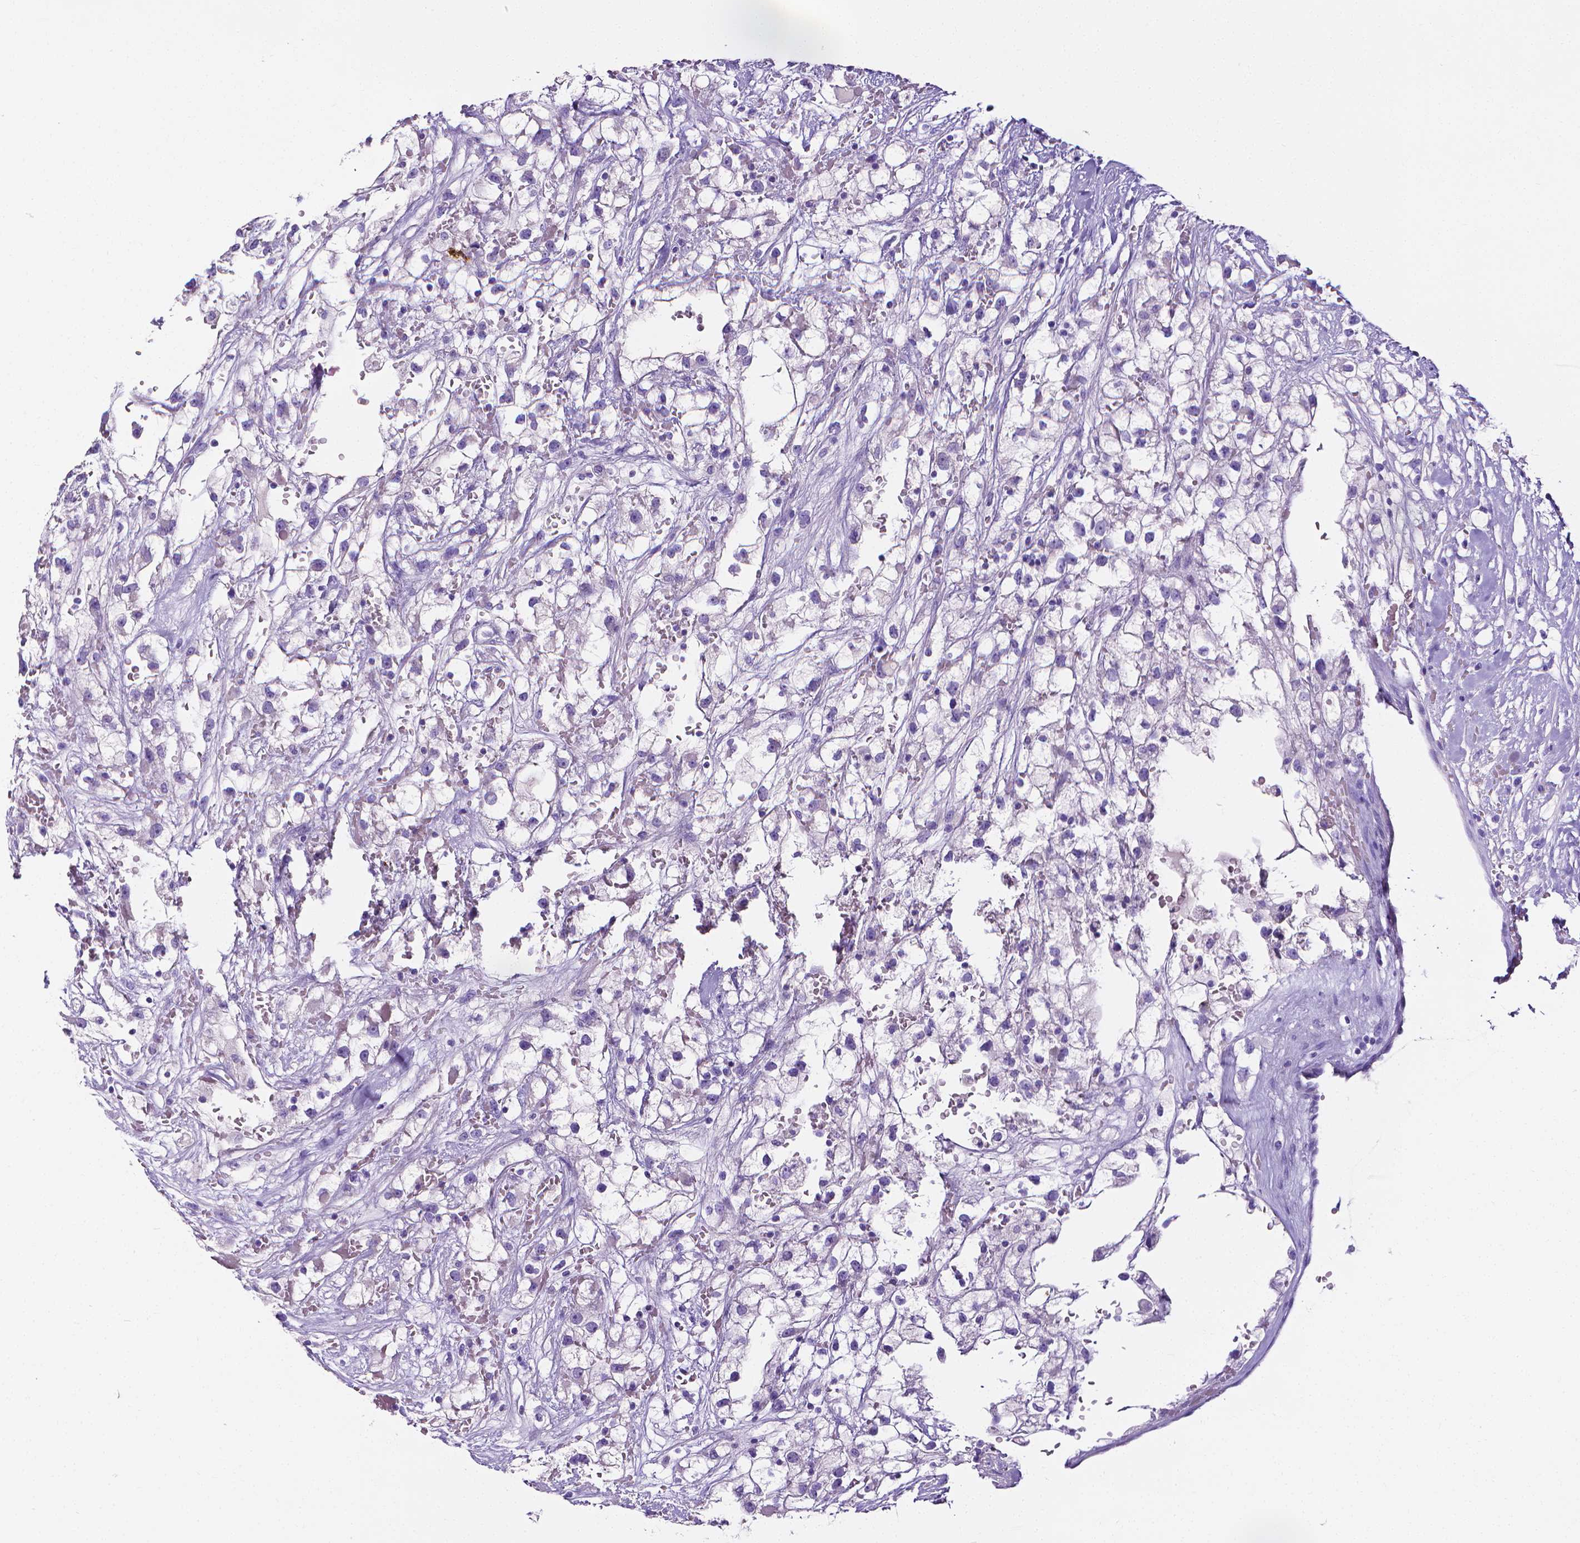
{"staining": {"intensity": "negative", "quantity": "none", "location": "none"}, "tissue": "renal cancer", "cell_type": "Tumor cells", "image_type": "cancer", "snomed": [{"axis": "morphology", "description": "Adenocarcinoma, NOS"}, {"axis": "topography", "description": "Kidney"}], "caption": "Adenocarcinoma (renal) stained for a protein using immunohistochemistry shows no expression tumor cells.", "gene": "MMP9", "patient": {"sex": "male", "age": 59}}